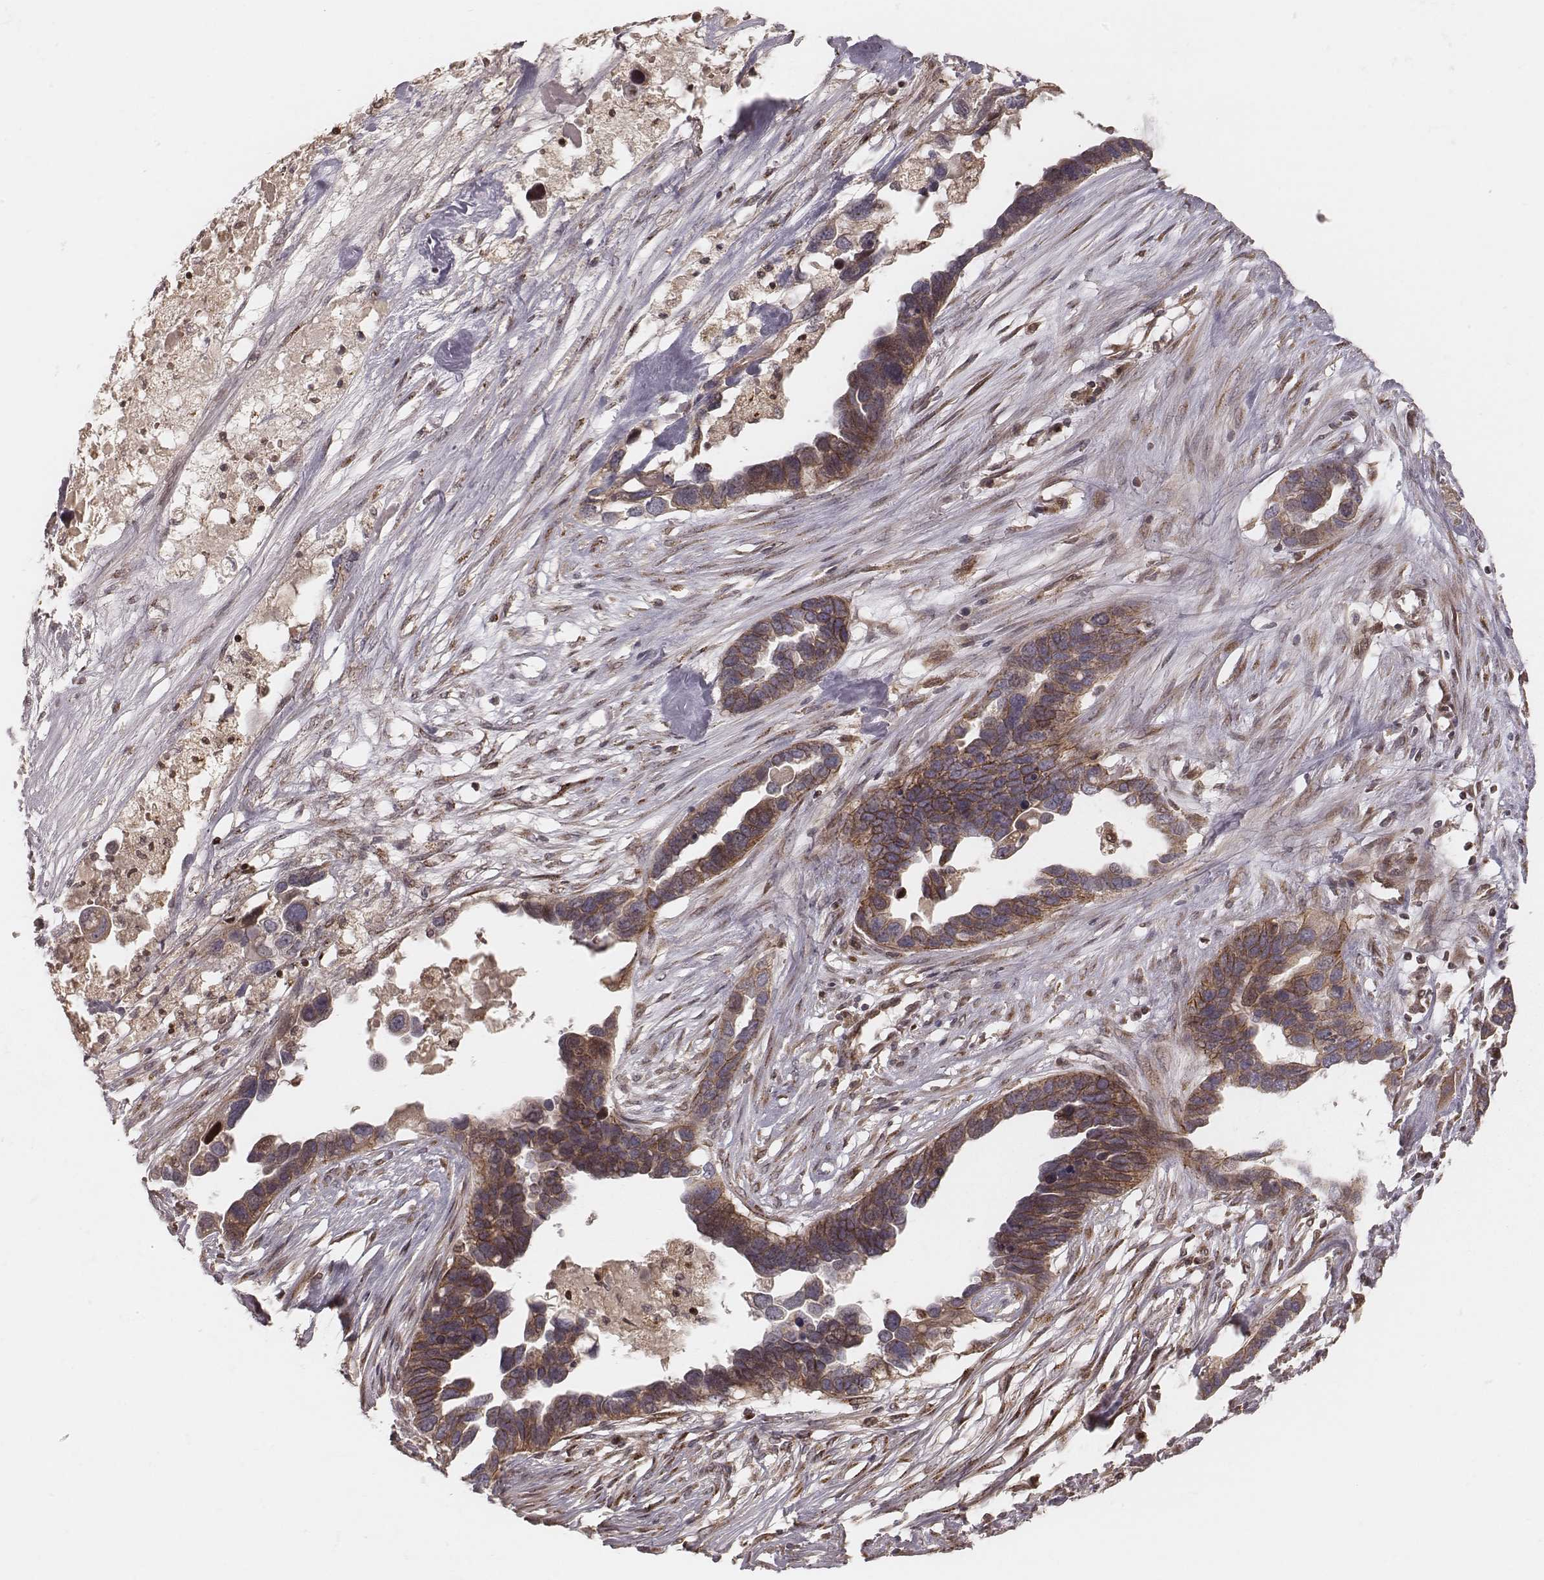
{"staining": {"intensity": "moderate", "quantity": ">75%", "location": "cytoplasmic/membranous"}, "tissue": "ovarian cancer", "cell_type": "Tumor cells", "image_type": "cancer", "snomed": [{"axis": "morphology", "description": "Cystadenocarcinoma, serous, NOS"}, {"axis": "topography", "description": "Ovary"}], "caption": "Immunohistochemical staining of ovarian cancer (serous cystadenocarcinoma) shows medium levels of moderate cytoplasmic/membranous expression in approximately >75% of tumor cells. (Brightfield microscopy of DAB IHC at high magnification).", "gene": "MYO19", "patient": {"sex": "female", "age": 54}}